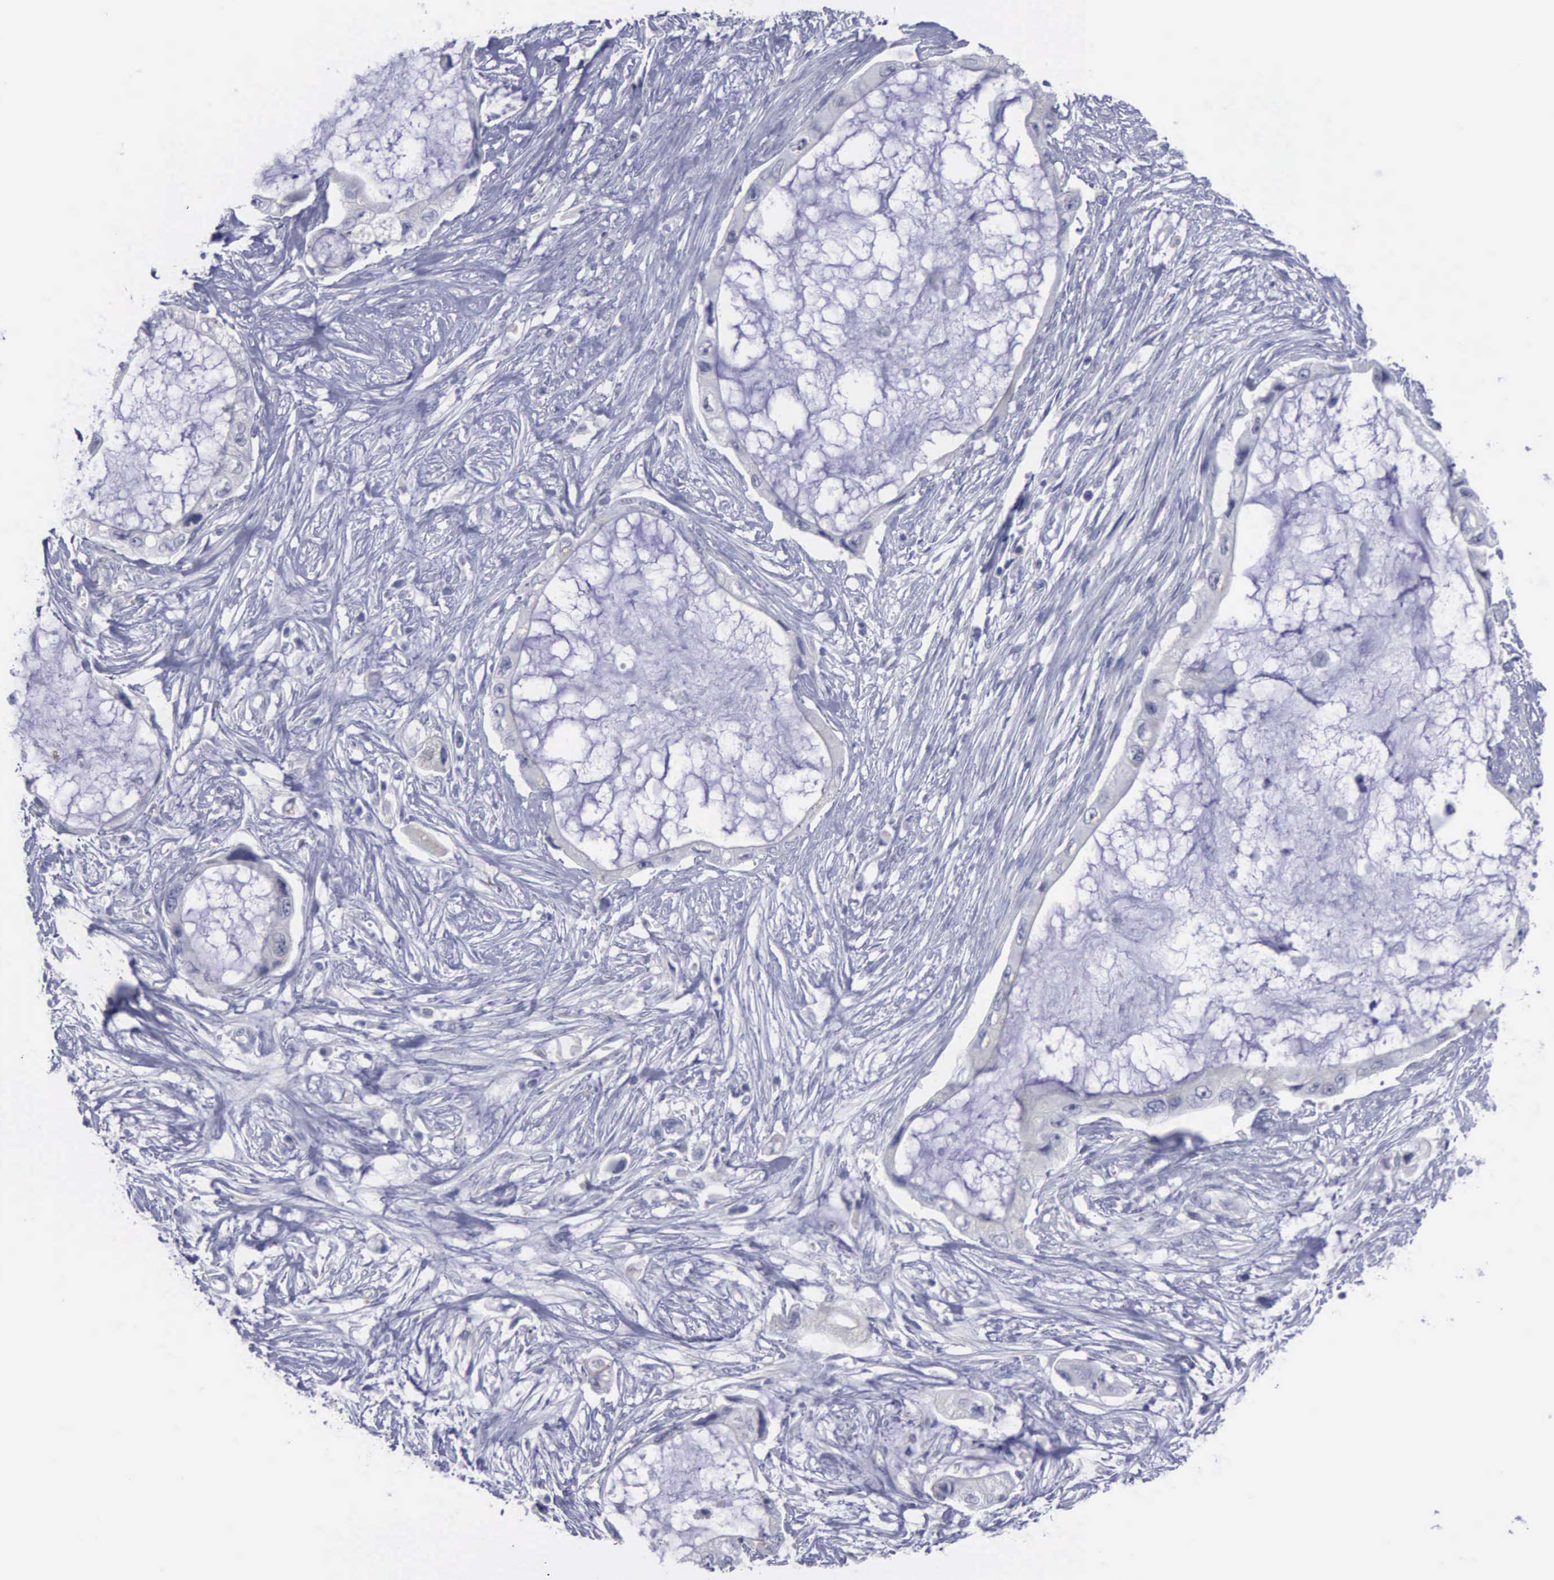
{"staining": {"intensity": "negative", "quantity": "none", "location": "none"}, "tissue": "pancreatic cancer", "cell_type": "Tumor cells", "image_type": "cancer", "snomed": [{"axis": "morphology", "description": "Adenocarcinoma, NOS"}, {"axis": "topography", "description": "Pancreas"}, {"axis": "topography", "description": "Stomach, upper"}], "caption": "There is no significant expression in tumor cells of adenocarcinoma (pancreatic).", "gene": "SATB2", "patient": {"sex": "male", "age": 77}}